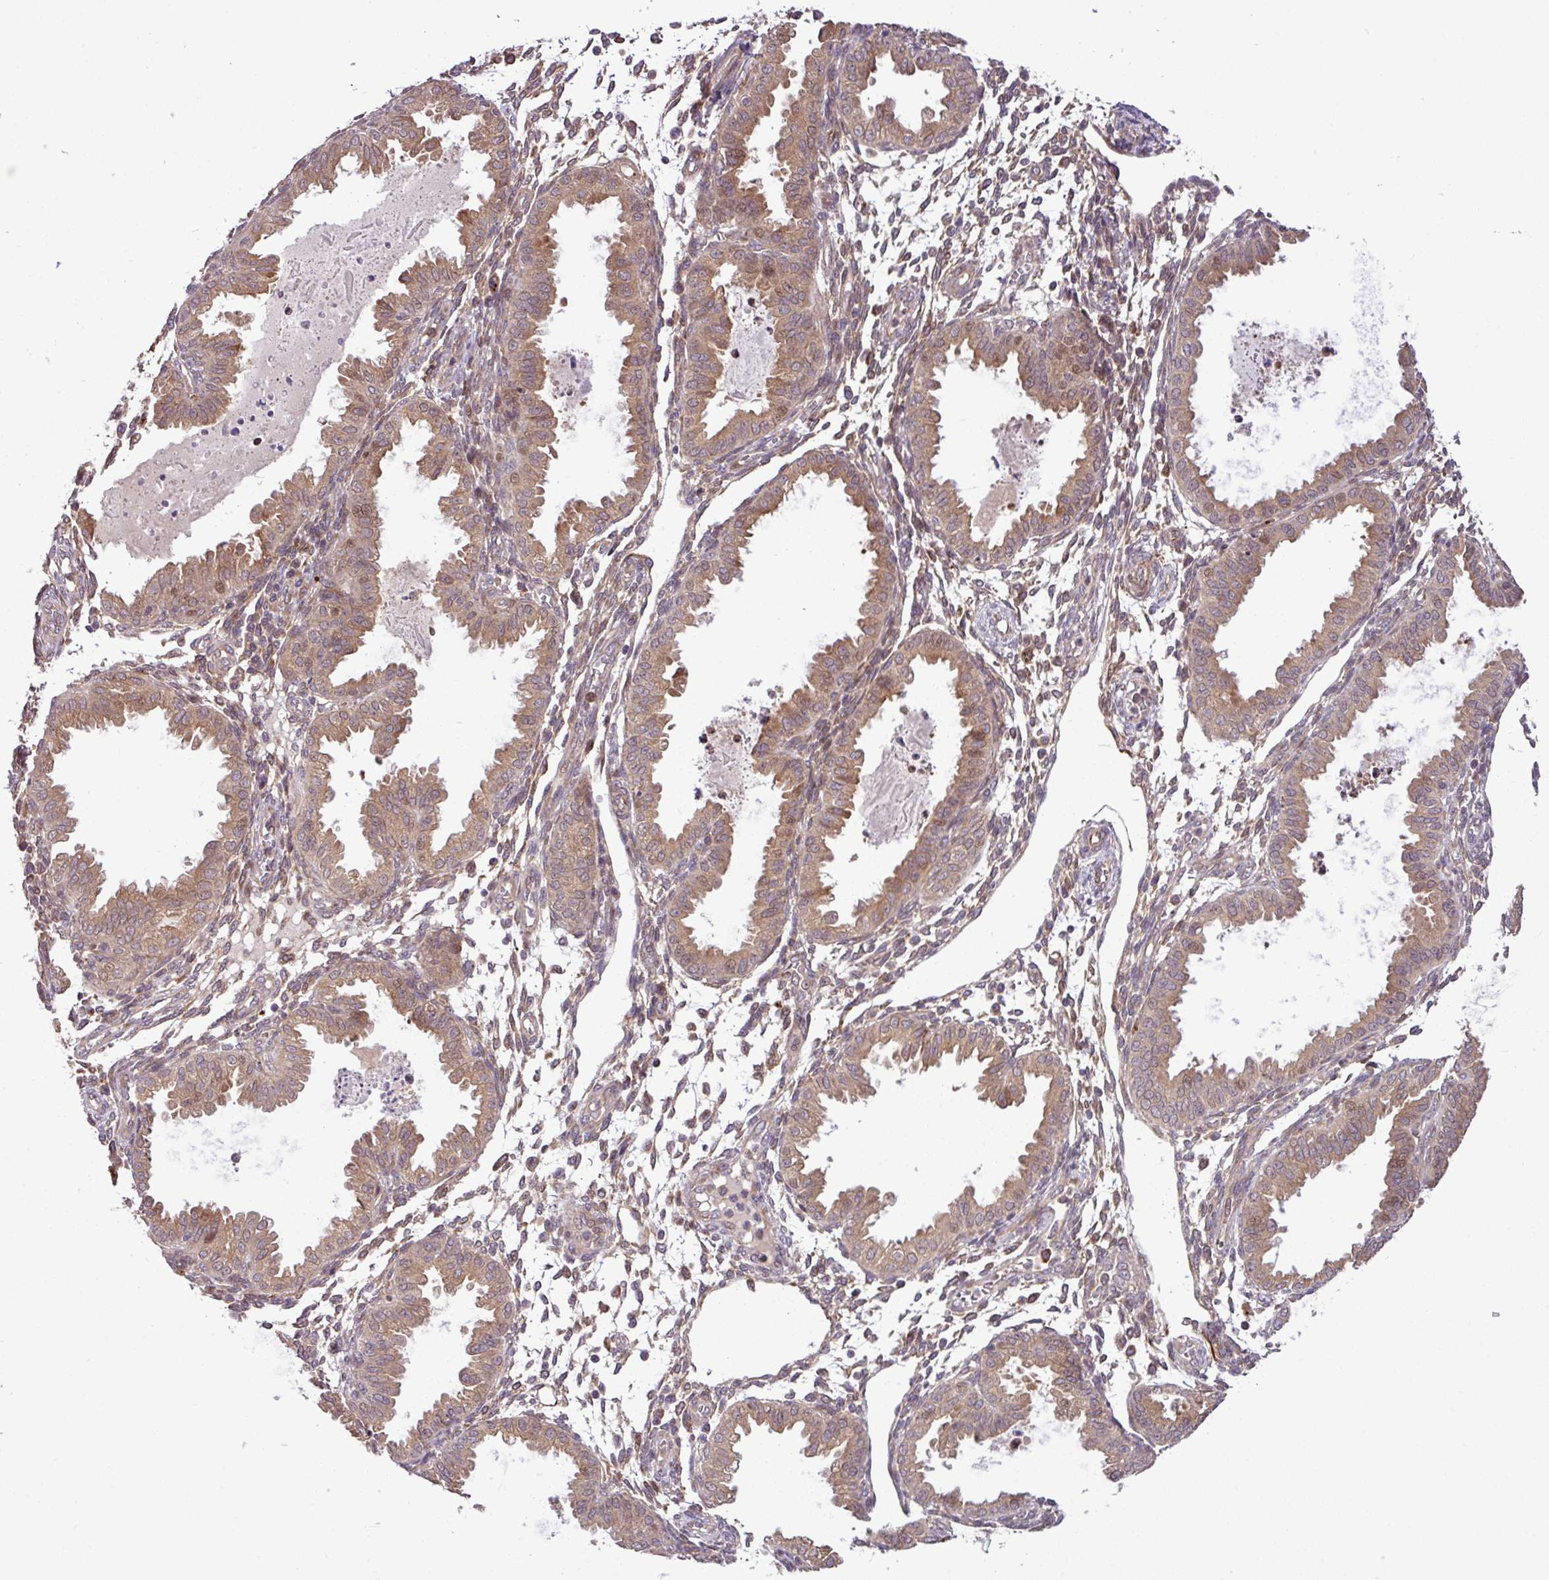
{"staining": {"intensity": "weak", "quantity": "25%-75%", "location": "cytoplasmic/membranous"}, "tissue": "endometrium", "cell_type": "Cells in endometrial stroma", "image_type": "normal", "snomed": [{"axis": "morphology", "description": "Normal tissue, NOS"}, {"axis": "topography", "description": "Endometrium"}], "caption": "About 25%-75% of cells in endometrial stroma in normal human endometrium exhibit weak cytoplasmic/membranous protein expression as visualized by brown immunohistochemical staining.", "gene": "DLGAP4", "patient": {"sex": "female", "age": 33}}